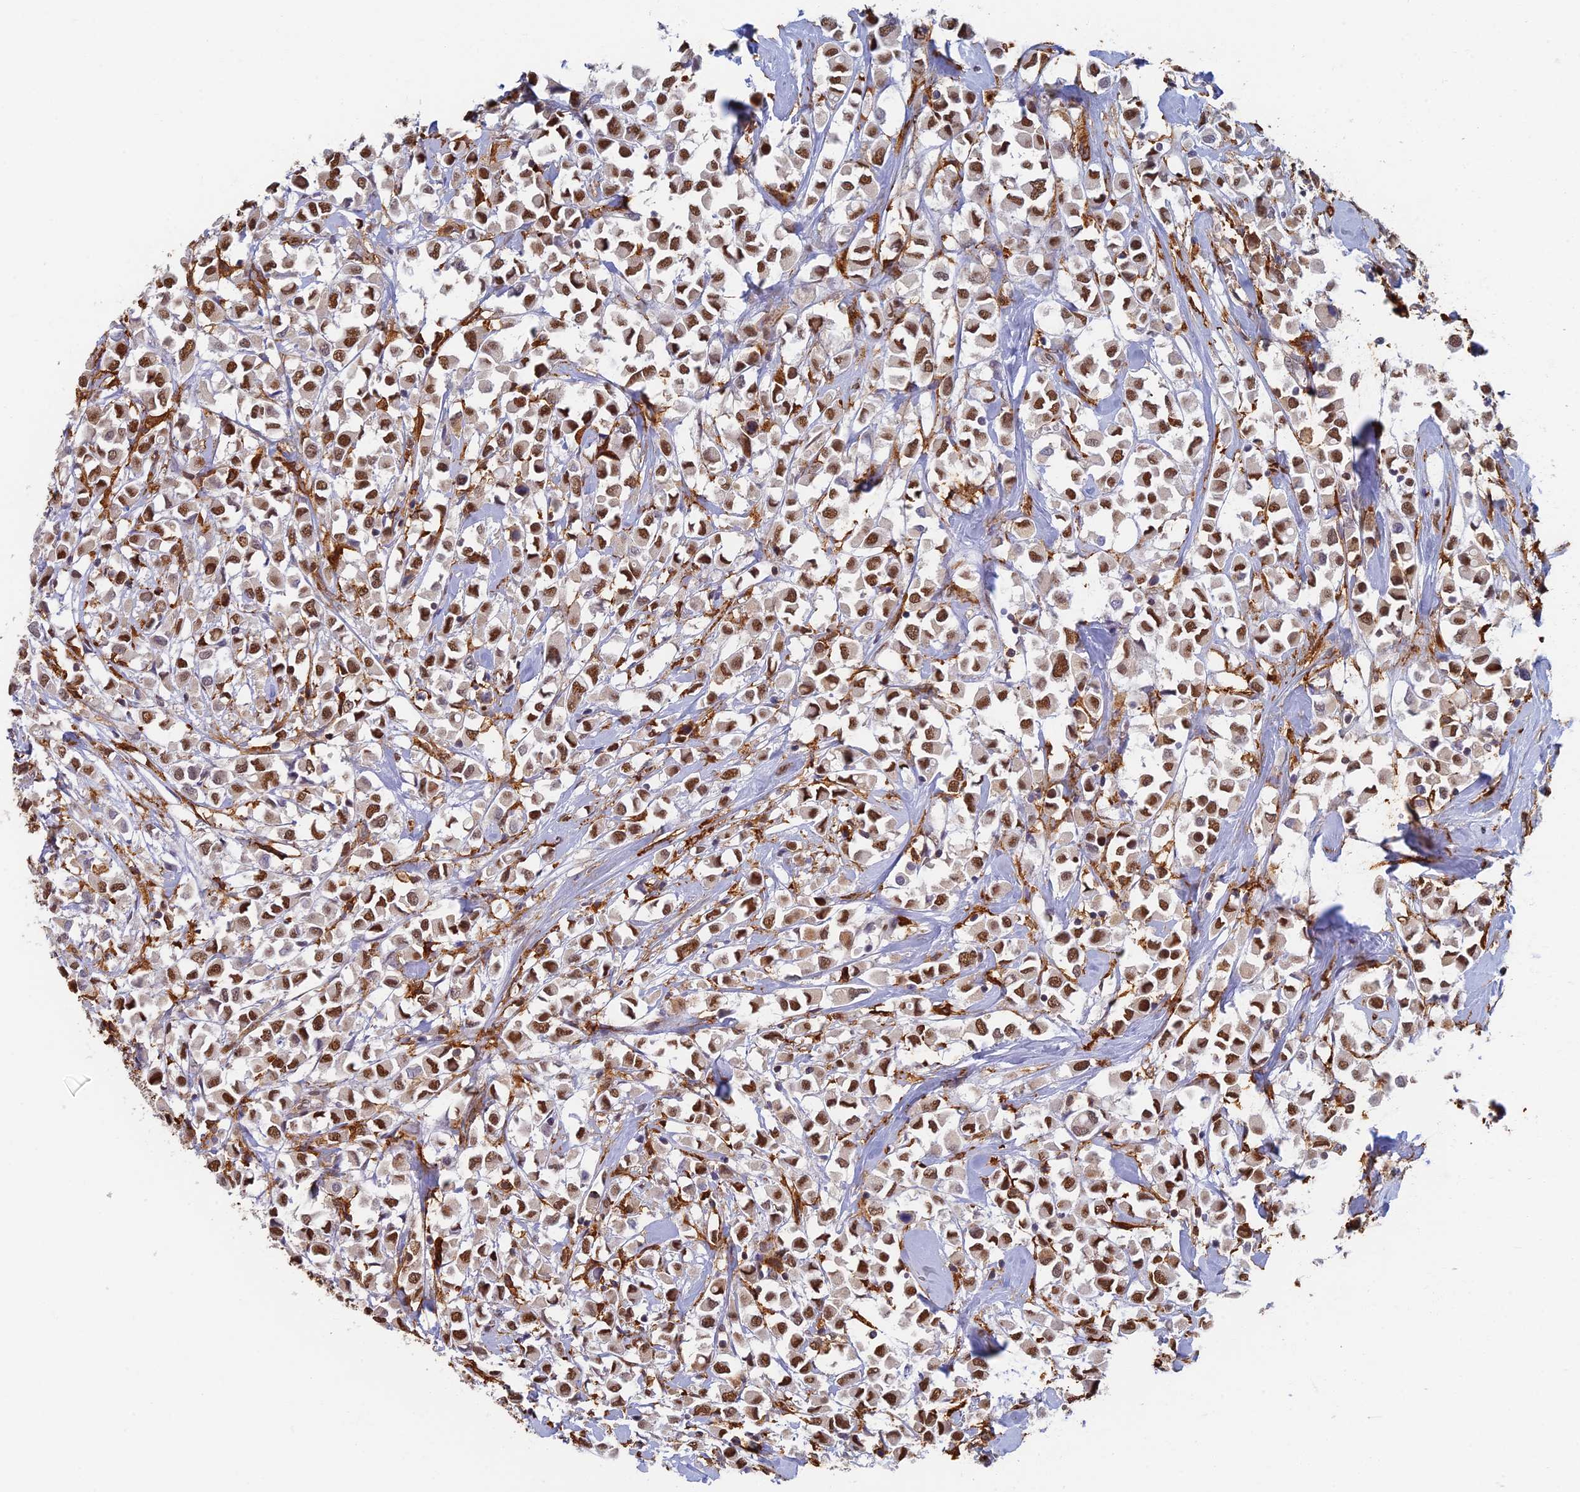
{"staining": {"intensity": "strong", "quantity": ">75%", "location": "nuclear"}, "tissue": "breast cancer", "cell_type": "Tumor cells", "image_type": "cancer", "snomed": [{"axis": "morphology", "description": "Duct carcinoma"}, {"axis": "topography", "description": "Breast"}], "caption": "Brown immunohistochemical staining in human infiltrating ductal carcinoma (breast) exhibits strong nuclear staining in about >75% of tumor cells. The staining was performed using DAB (3,3'-diaminobenzidine), with brown indicating positive protein expression. Nuclei are stained blue with hematoxylin.", "gene": "GPATCH1", "patient": {"sex": "female", "age": 61}}